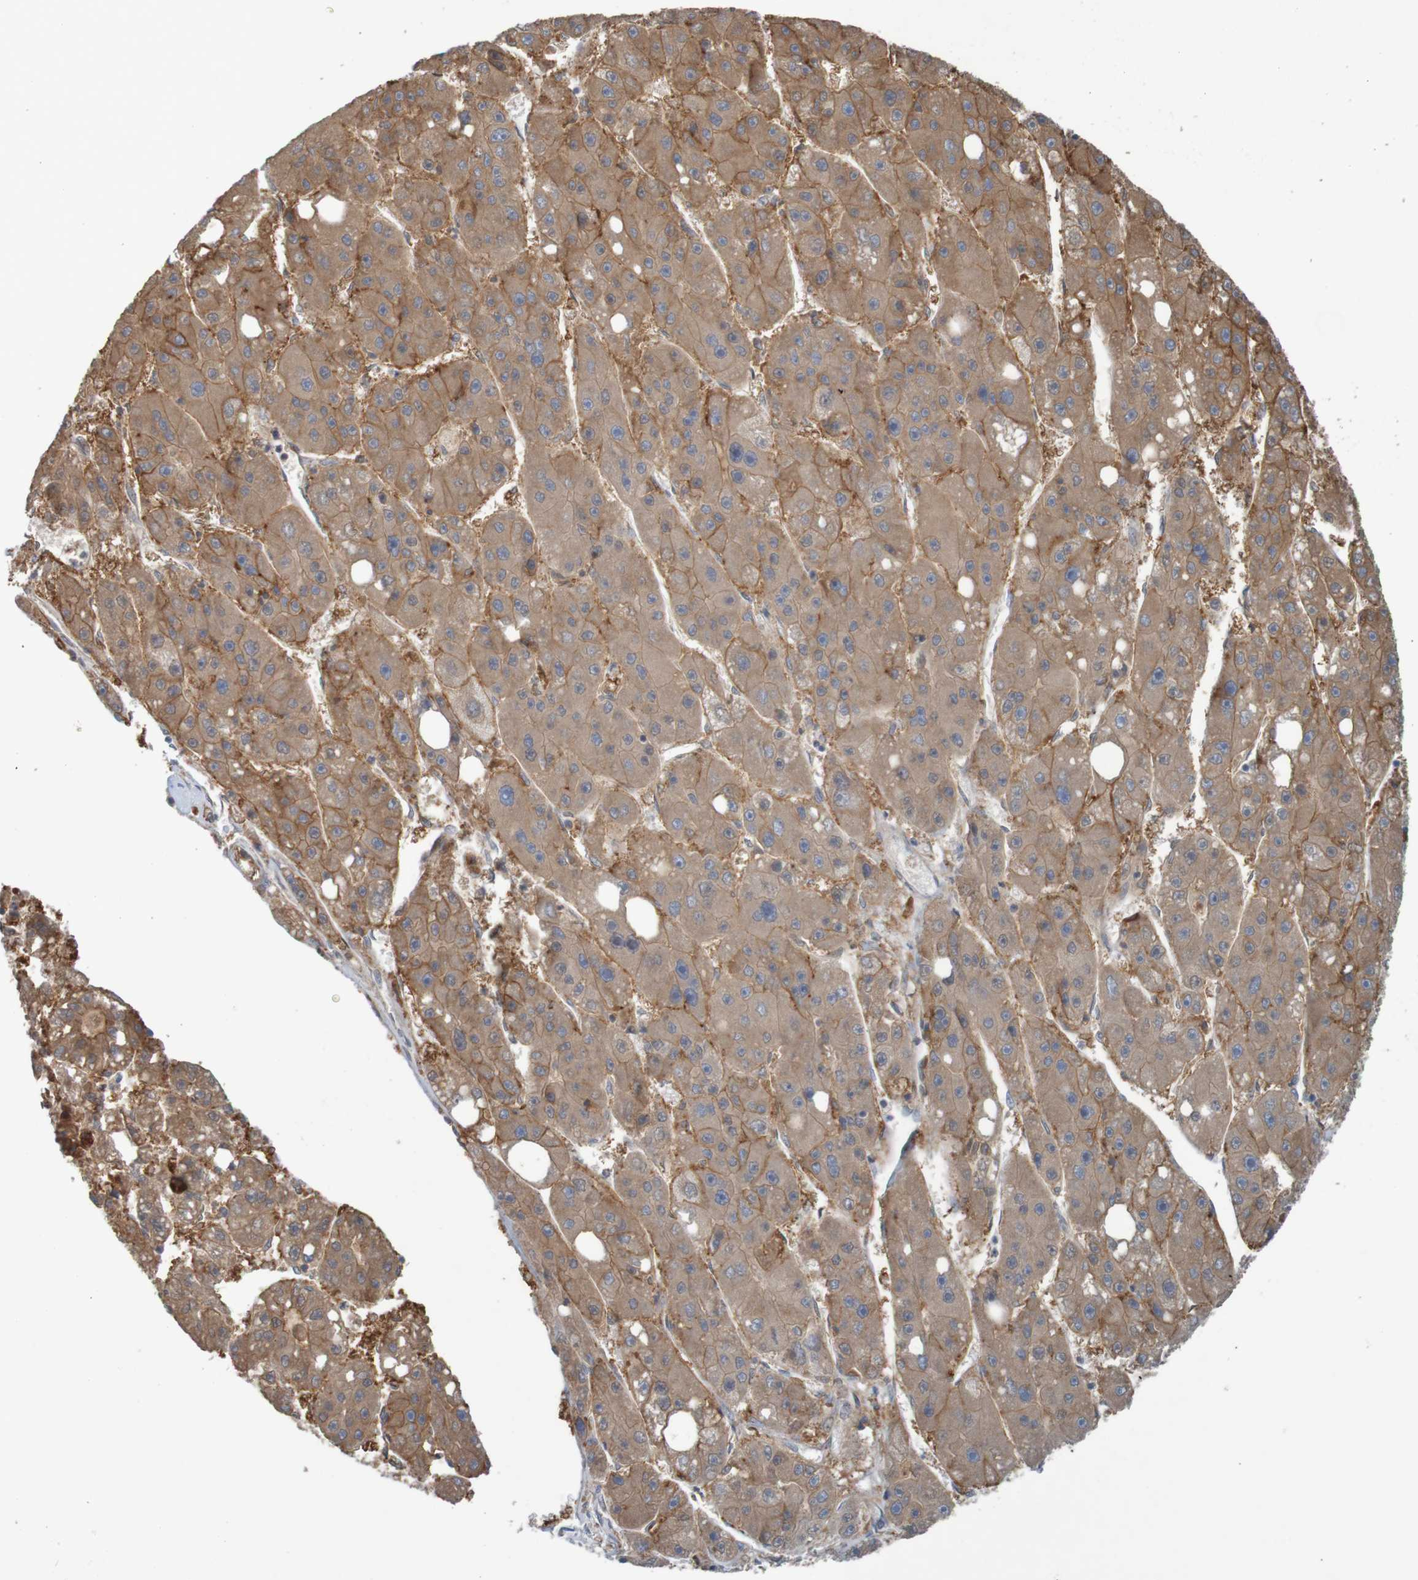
{"staining": {"intensity": "moderate", "quantity": ">75%", "location": "cytoplasmic/membranous"}, "tissue": "liver cancer", "cell_type": "Tumor cells", "image_type": "cancer", "snomed": [{"axis": "morphology", "description": "Carcinoma, Hepatocellular, NOS"}, {"axis": "topography", "description": "Liver"}], "caption": "There is medium levels of moderate cytoplasmic/membranous expression in tumor cells of hepatocellular carcinoma (liver), as demonstrated by immunohistochemical staining (brown color).", "gene": "B3GAT2", "patient": {"sex": "female", "age": 61}}